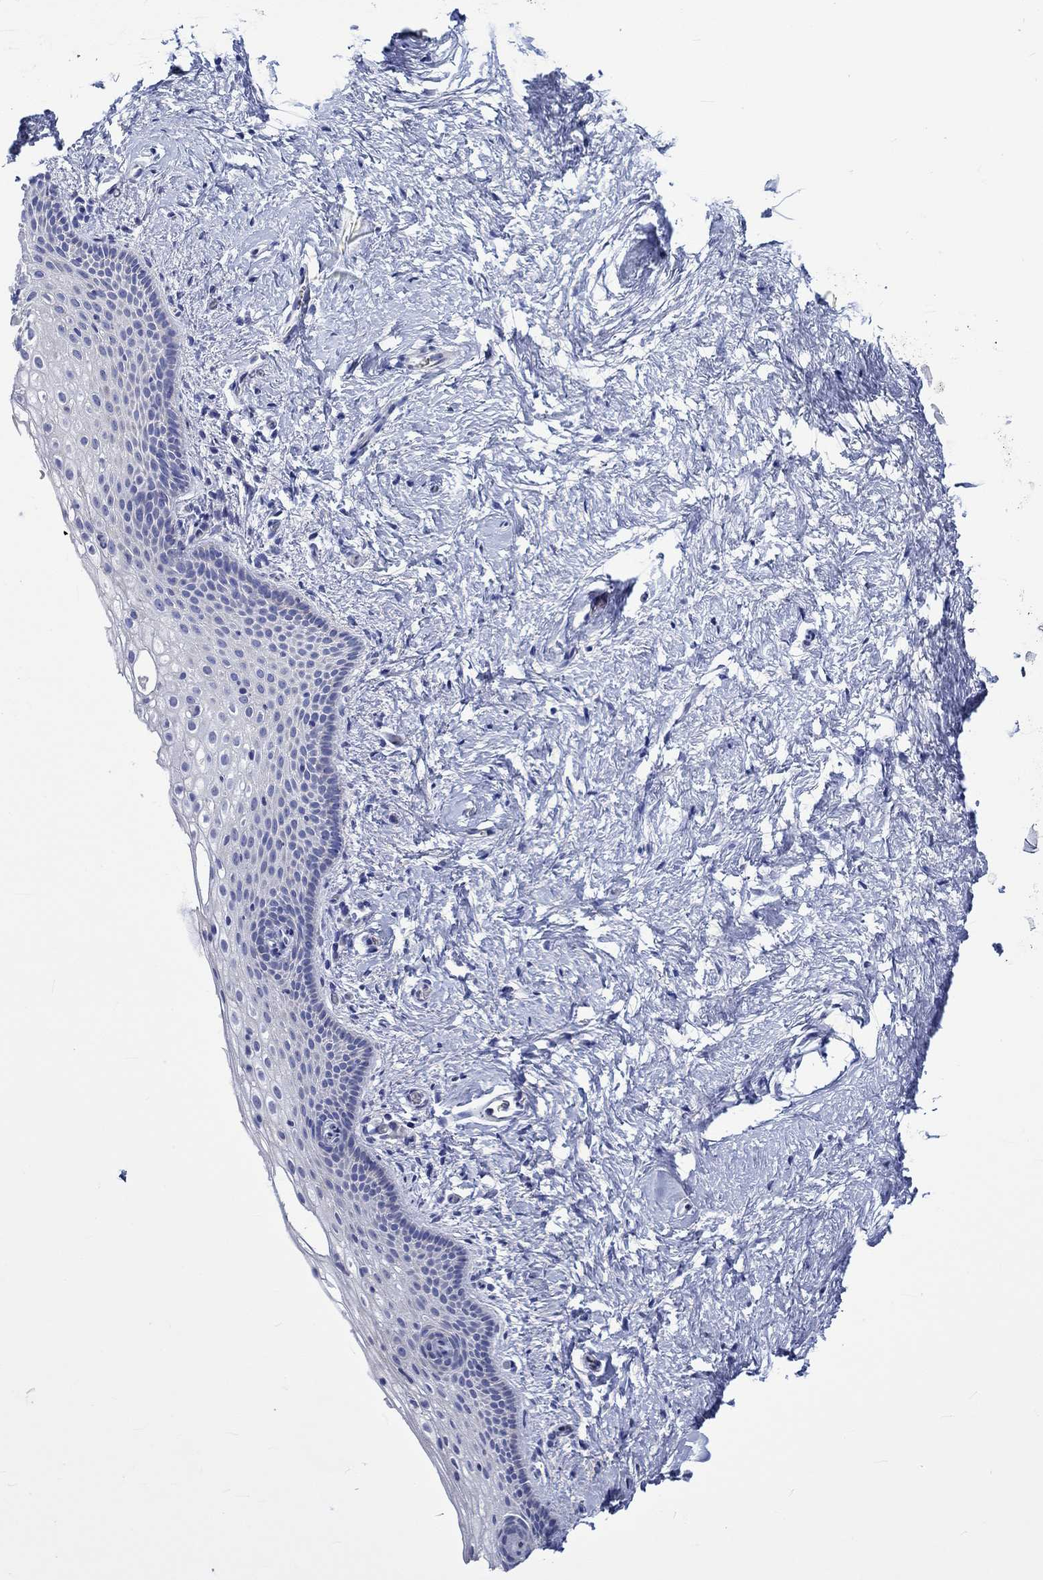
{"staining": {"intensity": "negative", "quantity": "none", "location": "none"}, "tissue": "vagina", "cell_type": "Squamous epithelial cells", "image_type": "normal", "snomed": [{"axis": "morphology", "description": "Normal tissue, NOS"}, {"axis": "topography", "description": "Vagina"}], "caption": "Histopathology image shows no protein staining in squamous epithelial cells of benign vagina. The staining is performed using DAB brown chromogen with nuclei counter-stained in using hematoxylin.", "gene": "NRIP3", "patient": {"sex": "female", "age": 61}}